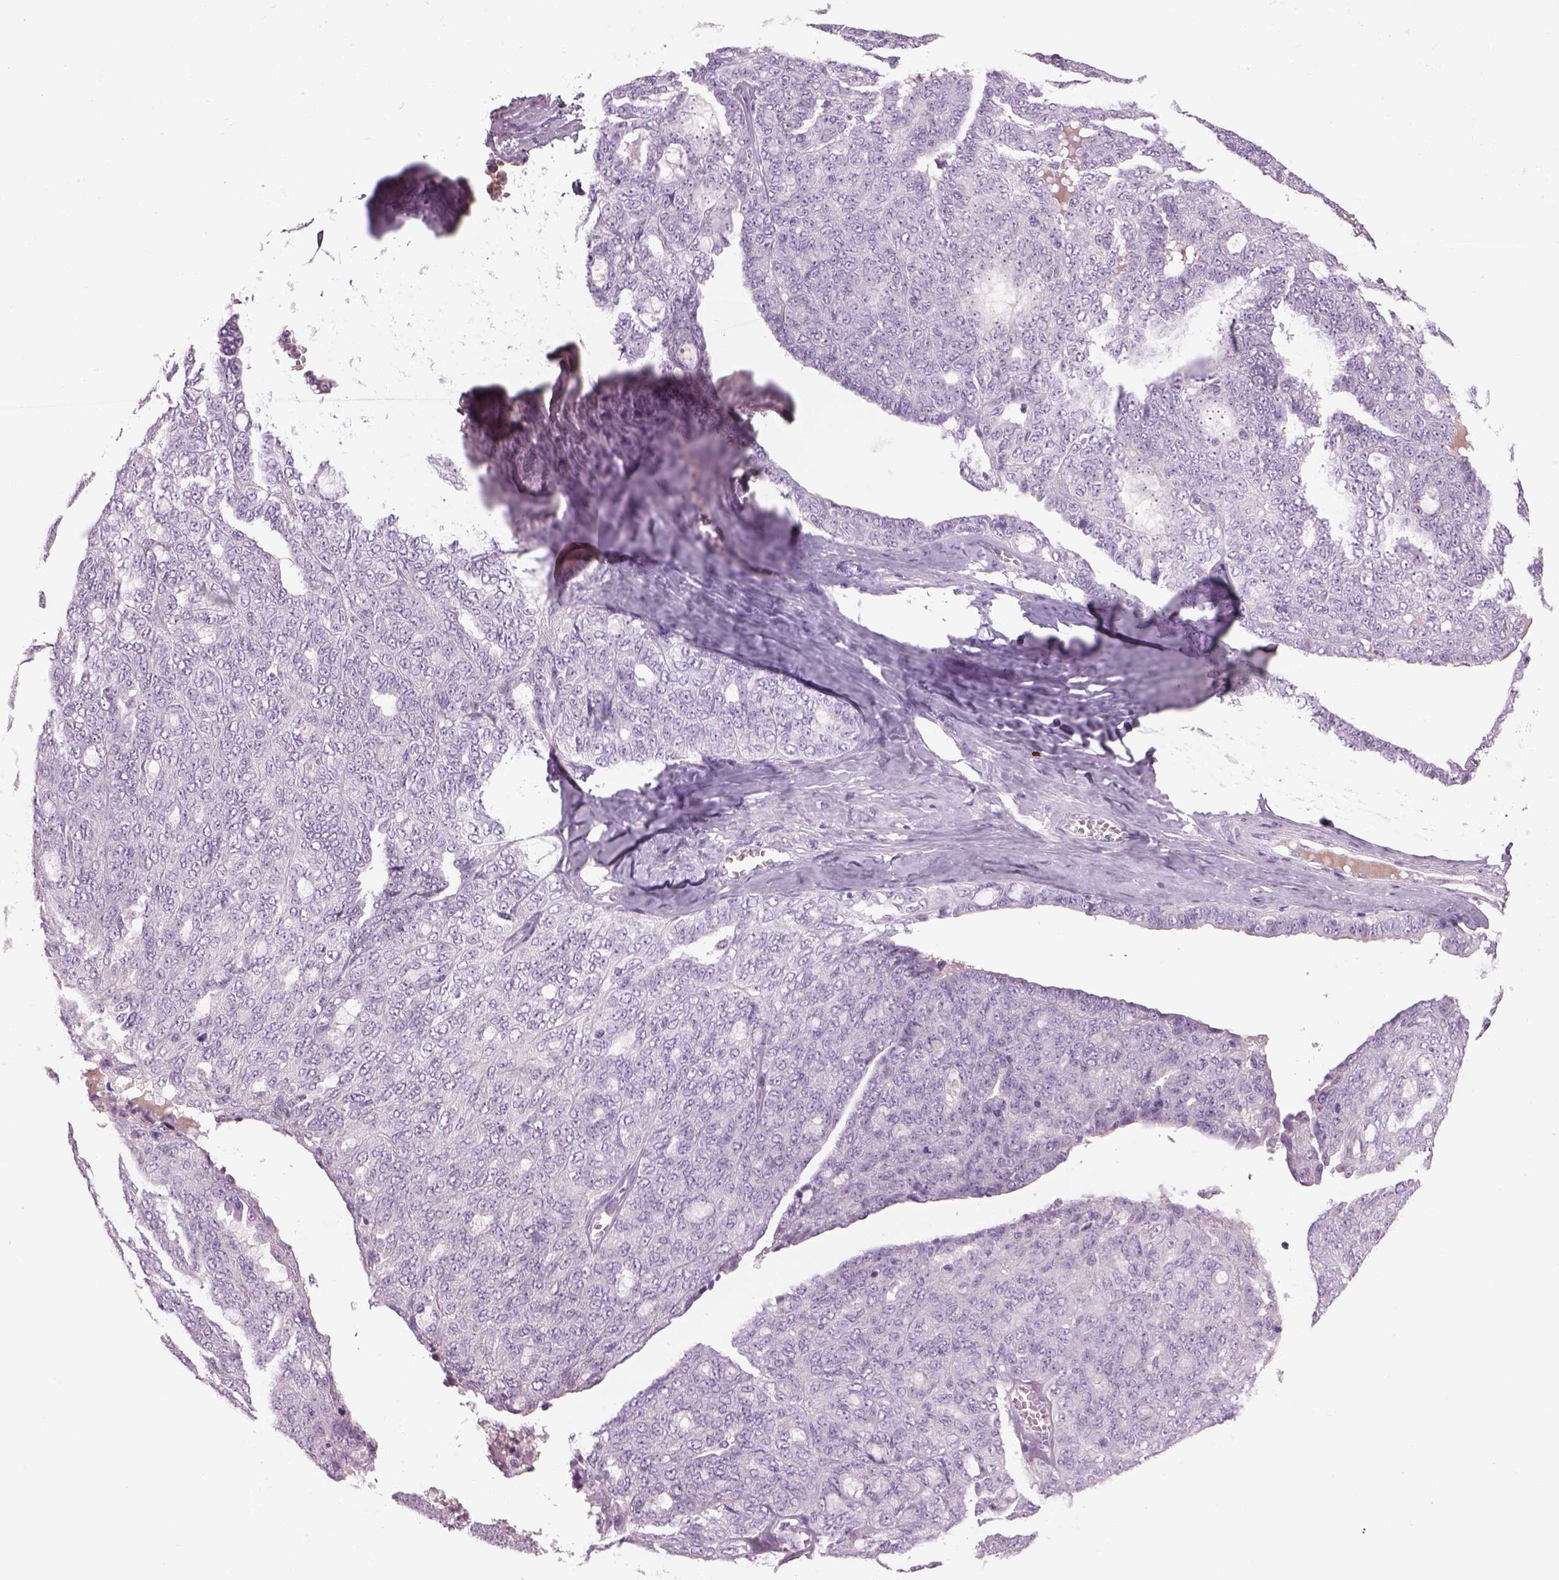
{"staining": {"intensity": "negative", "quantity": "none", "location": "none"}, "tissue": "ovarian cancer", "cell_type": "Tumor cells", "image_type": "cancer", "snomed": [{"axis": "morphology", "description": "Cystadenocarcinoma, serous, NOS"}, {"axis": "topography", "description": "Ovary"}], "caption": "Tumor cells are negative for protein expression in human ovarian cancer (serous cystadenocarcinoma).", "gene": "MDH1B", "patient": {"sex": "female", "age": 71}}